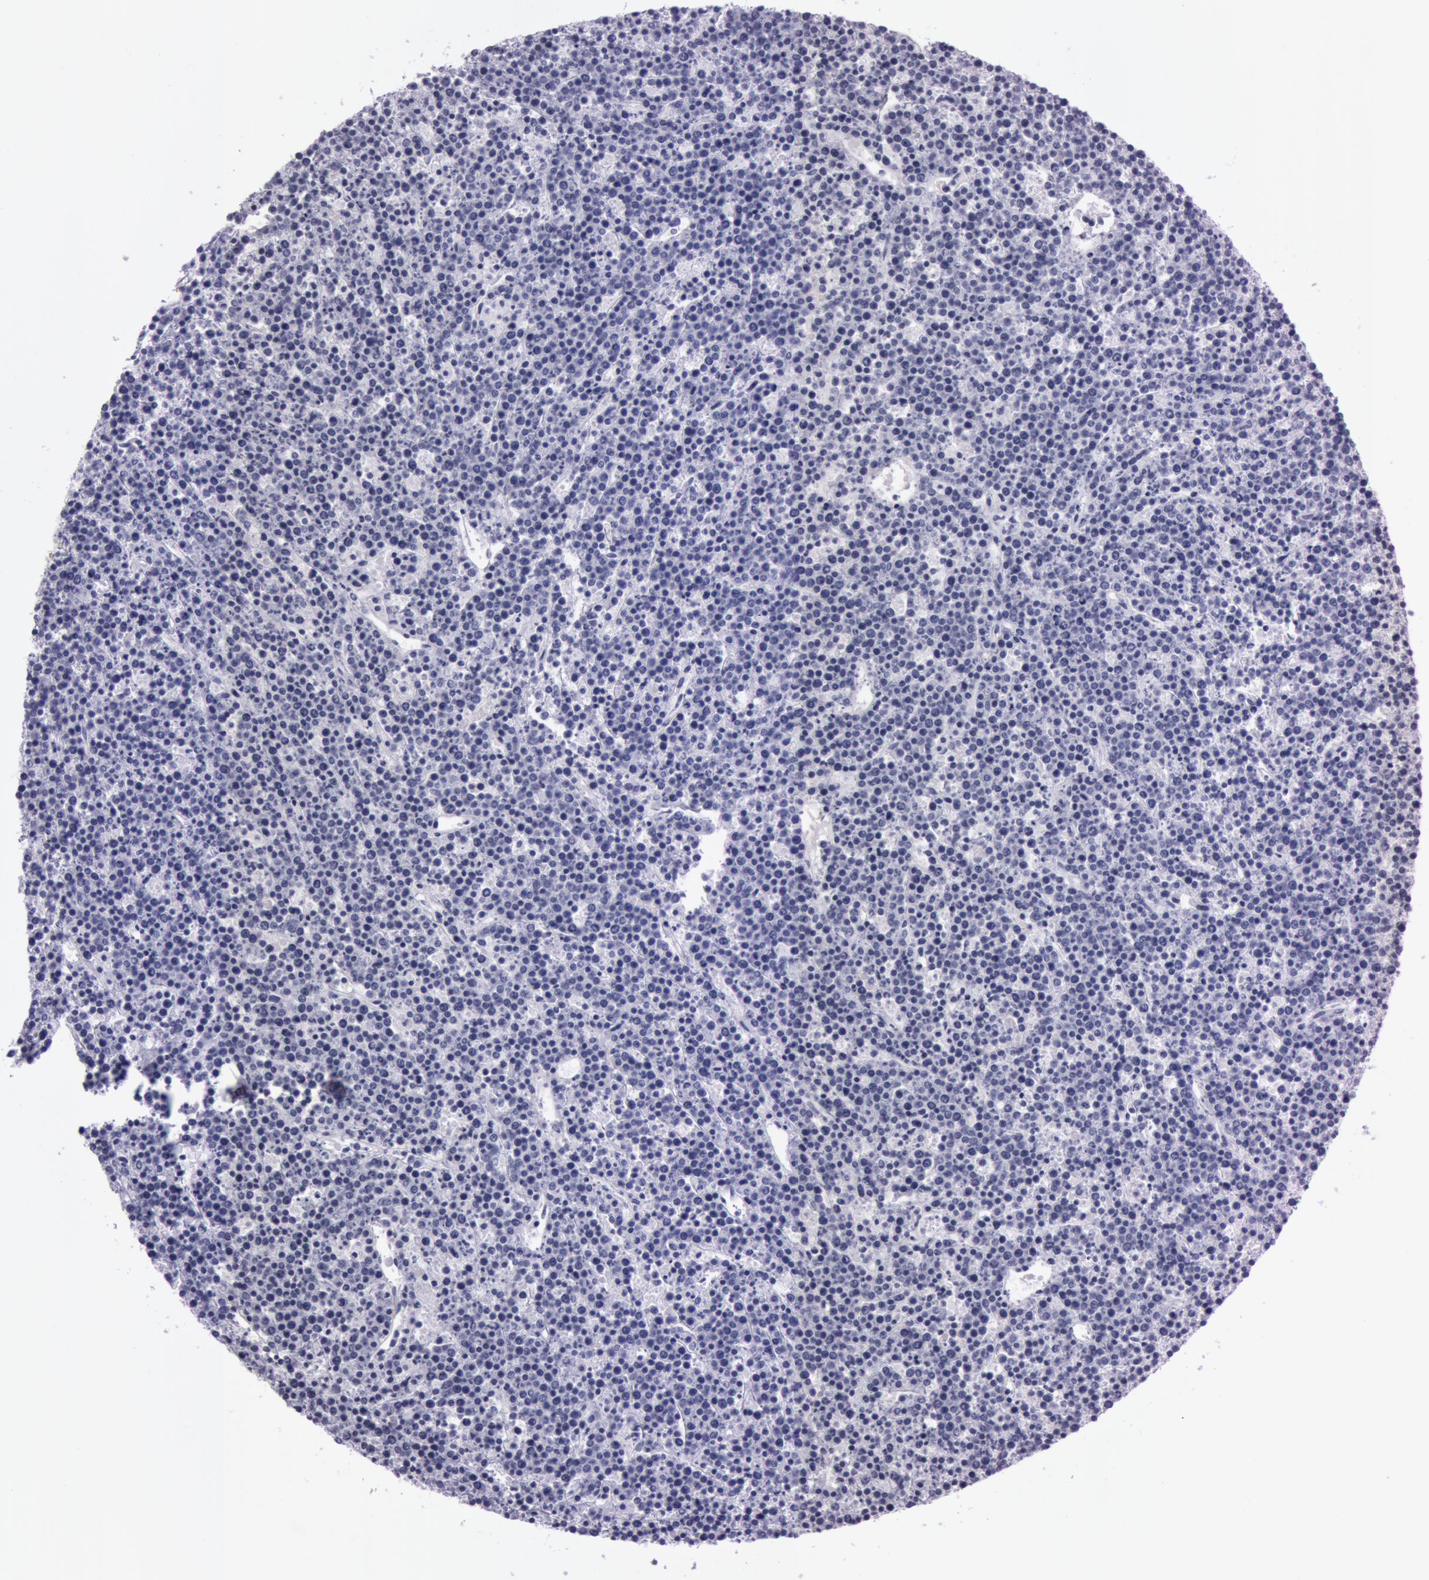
{"staining": {"intensity": "negative", "quantity": "none", "location": "none"}, "tissue": "lymphoma", "cell_type": "Tumor cells", "image_type": "cancer", "snomed": [{"axis": "morphology", "description": "Malignant lymphoma, non-Hodgkin's type, High grade"}, {"axis": "topography", "description": "Ovary"}], "caption": "This is a micrograph of immunohistochemistry staining of lymphoma, which shows no staining in tumor cells.", "gene": "S100A7", "patient": {"sex": "female", "age": 56}}